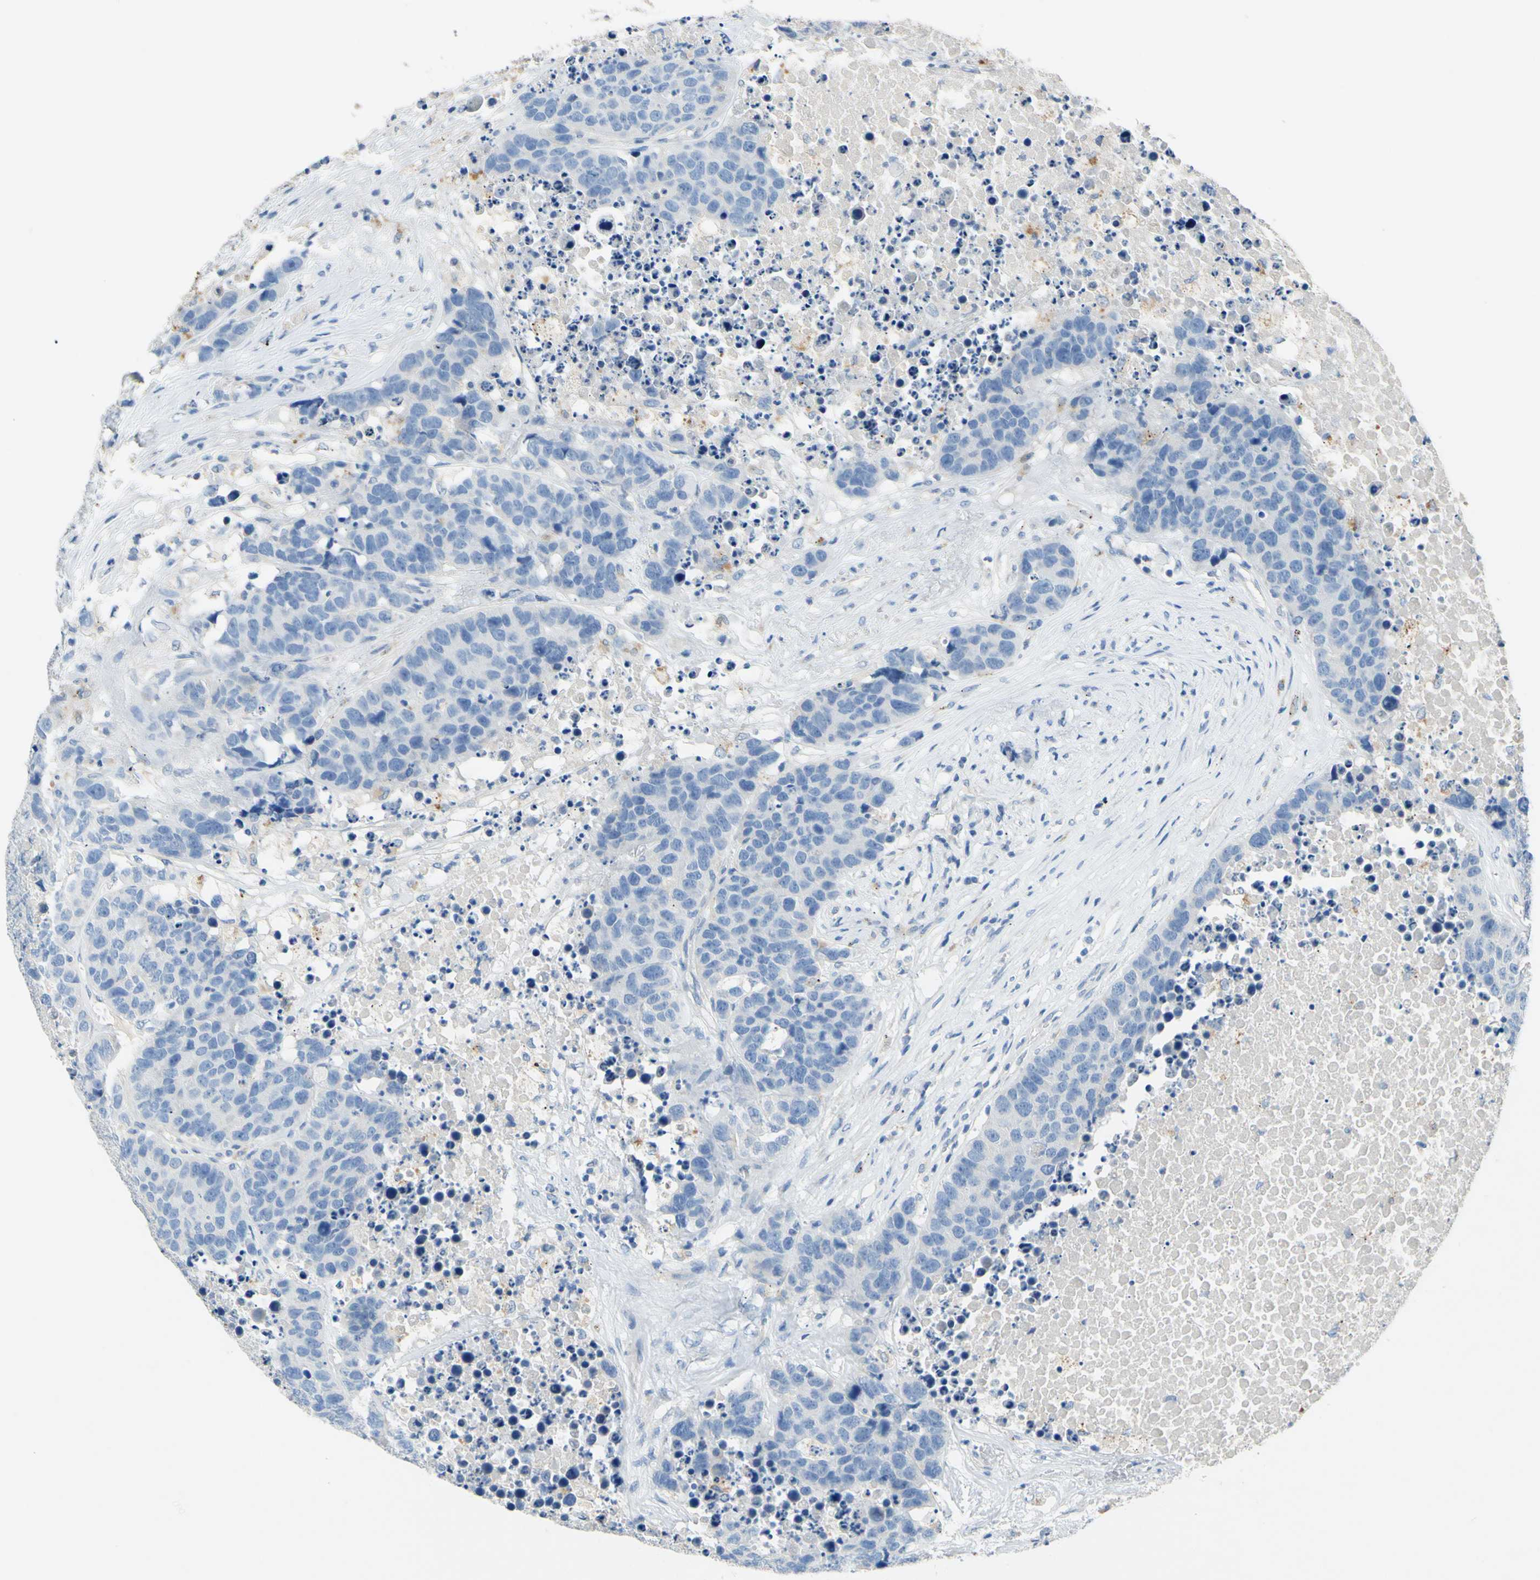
{"staining": {"intensity": "negative", "quantity": "none", "location": "none"}, "tissue": "carcinoid", "cell_type": "Tumor cells", "image_type": "cancer", "snomed": [{"axis": "morphology", "description": "Carcinoid, malignant, NOS"}, {"axis": "topography", "description": "Lung"}], "caption": "High power microscopy photomicrograph of an IHC image of carcinoid (malignant), revealing no significant positivity in tumor cells. Nuclei are stained in blue.", "gene": "CDH10", "patient": {"sex": "male", "age": 60}}